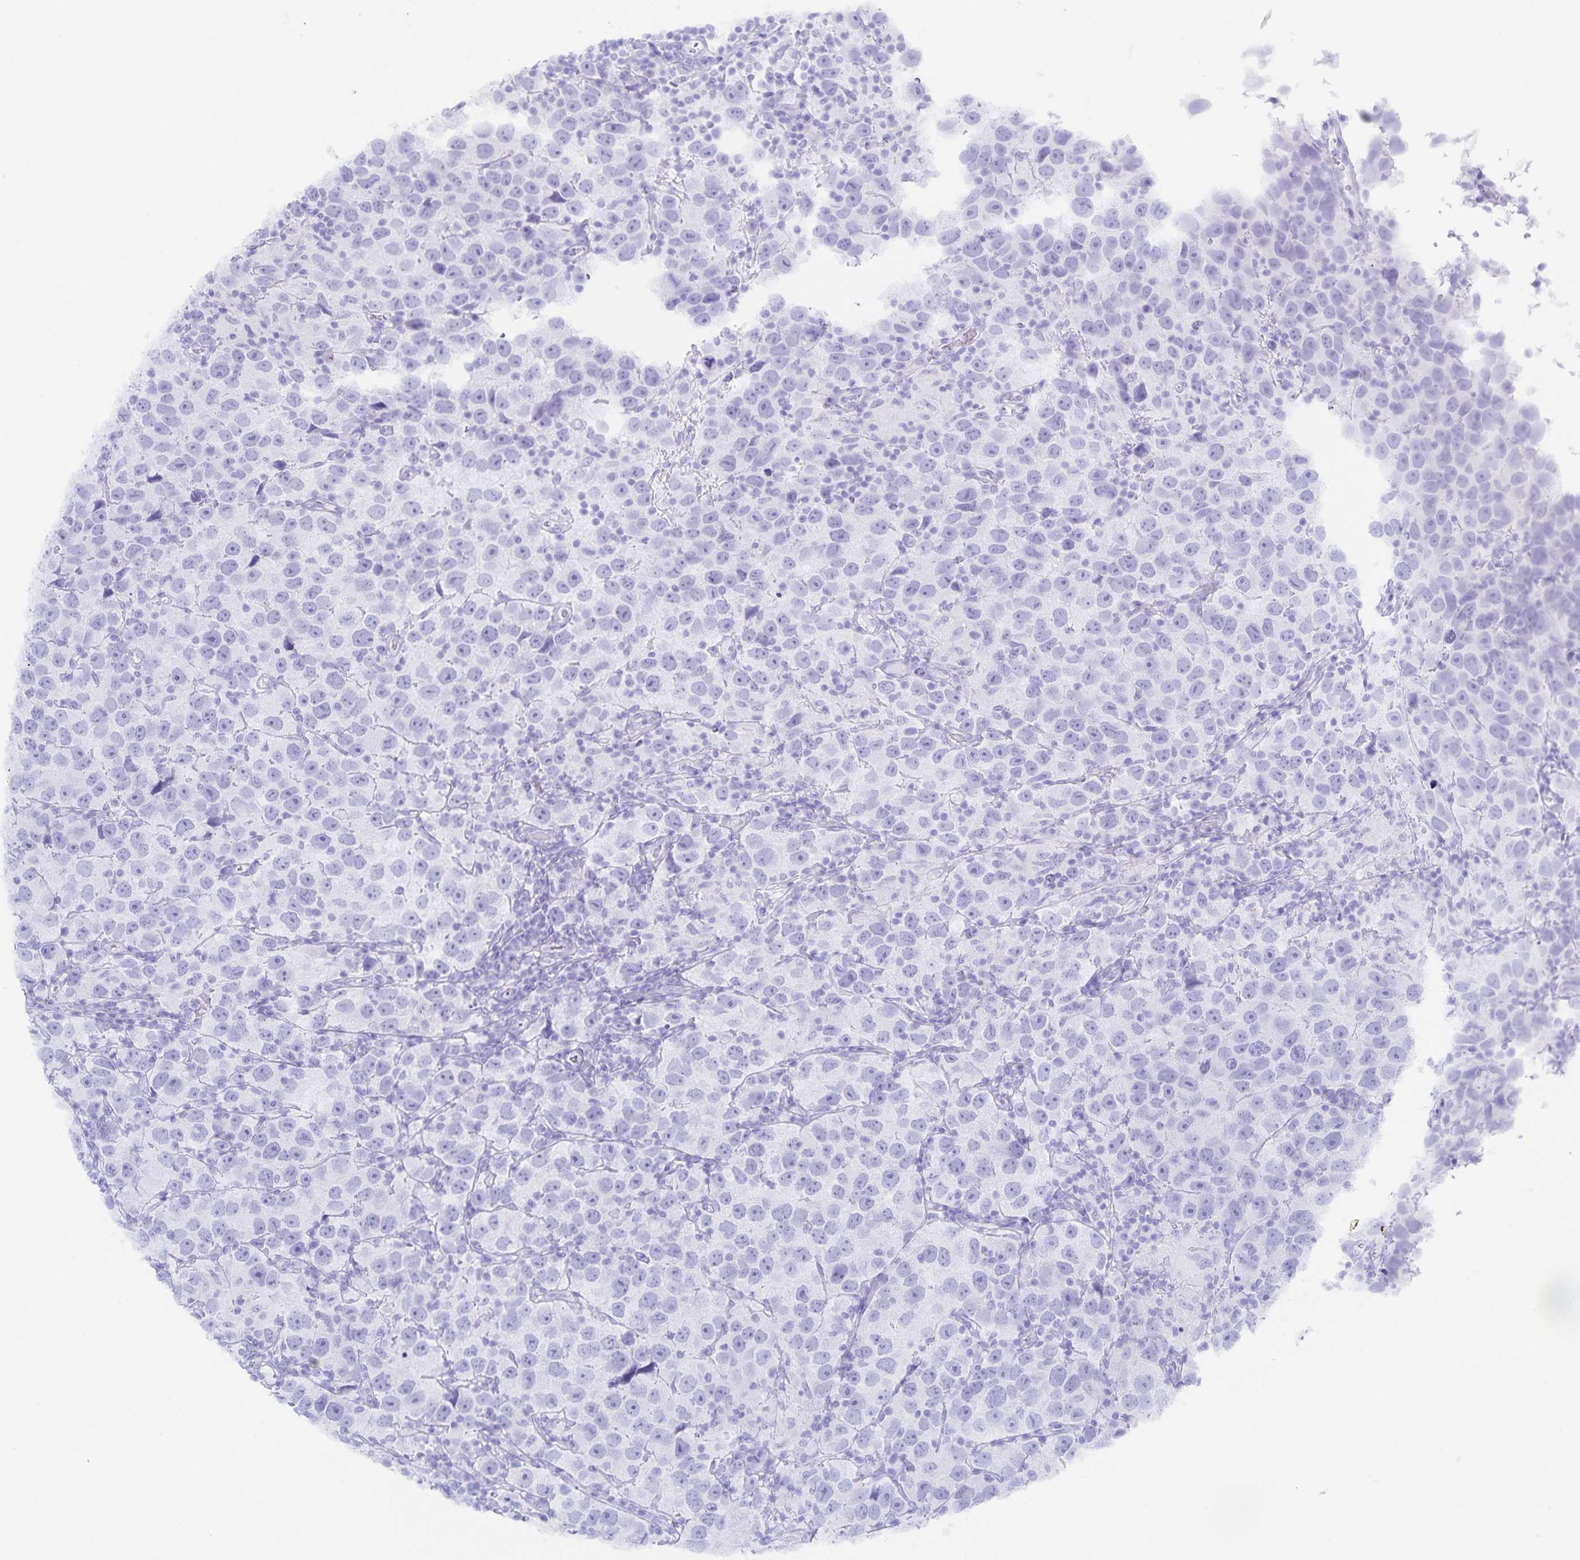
{"staining": {"intensity": "negative", "quantity": "none", "location": "none"}, "tissue": "testis cancer", "cell_type": "Tumor cells", "image_type": "cancer", "snomed": [{"axis": "morphology", "description": "Seminoma, NOS"}, {"axis": "topography", "description": "Testis"}], "caption": "The immunohistochemistry (IHC) histopathology image has no significant staining in tumor cells of testis cancer (seminoma) tissue.", "gene": "SNTN", "patient": {"sex": "male", "age": 26}}